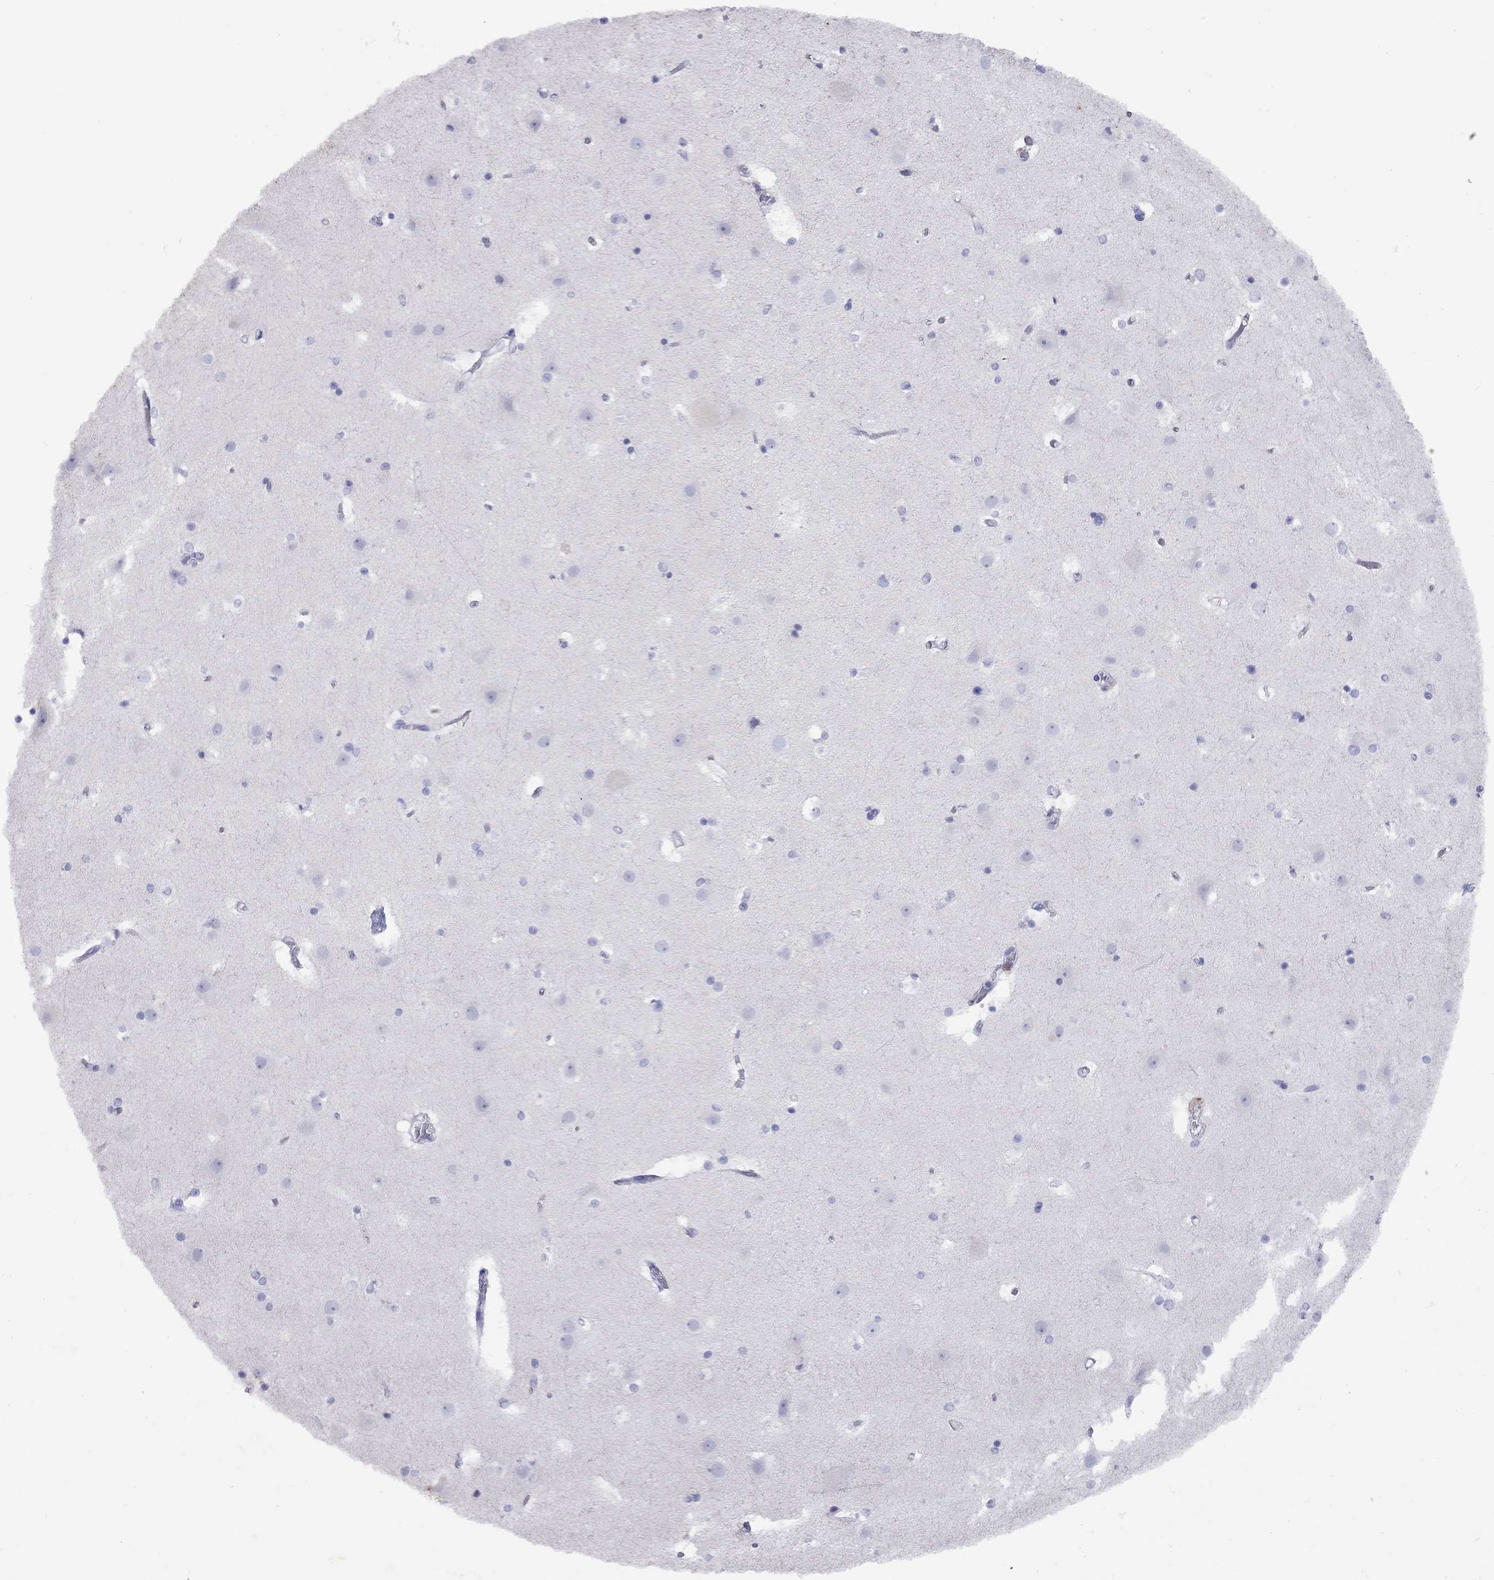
{"staining": {"intensity": "negative", "quantity": "none", "location": "none"}, "tissue": "cerebral cortex", "cell_type": "Endothelial cells", "image_type": "normal", "snomed": [{"axis": "morphology", "description": "Normal tissue, NOS"}, {"axis": "topography", "description": "Cerebral cortex"}], "caption": "Immunohistochemistry of unremarkable human cerebral cortex displays no expression in endothelial cells. (Stains: DAB (3,3'-diaminobenzidine) immunohistochemistry (IHC) with hematoxylin counter stain, Microscopy: brightfield microscopy at high magnification).", "gene": "GNAT3", "patient": {"sex": "female", "age": 52}}